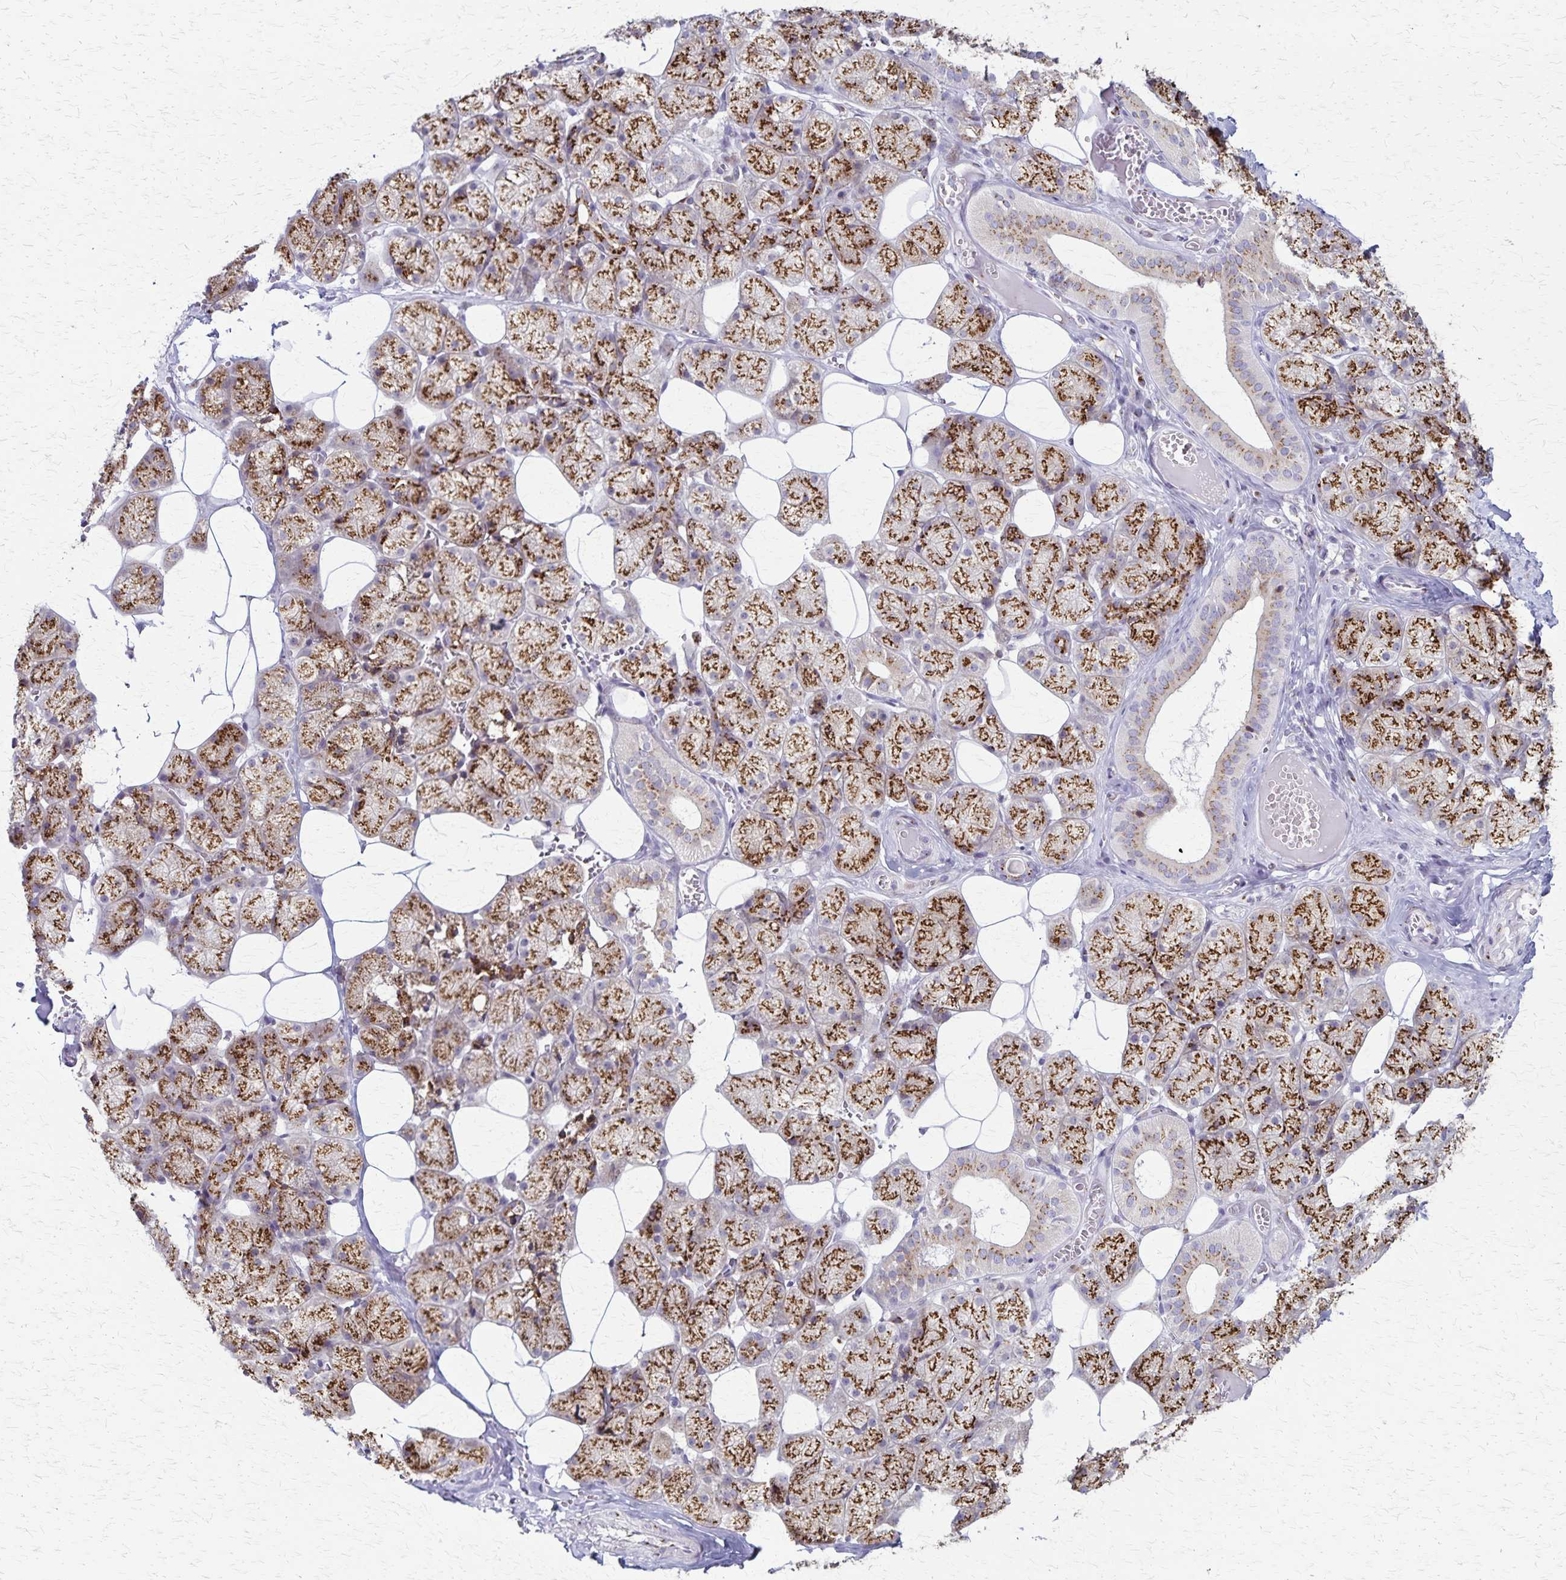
{"staining": {"intensity": "strong", "quantity": ">75%", "location": "cytoplasmic/membranous"}, "tissue": "salivary gland", "cell_type": "Glandular cells", "image_type": "normal", "snomed": [{"axis": "morphology", "description": "Normal tissue, NOS"}, {"axis": "topography", "description": "Salivary gland"}, {"axis": "topography", "description": "Peripheral nerve tissue"}], "caption": "The immunohistochemical stain labels strong cytoplasmic/membranous expression in glandular cells of benign salivary gland.", "gene": "MCFD2", "patient": {"sex": "male", "age": 38}}